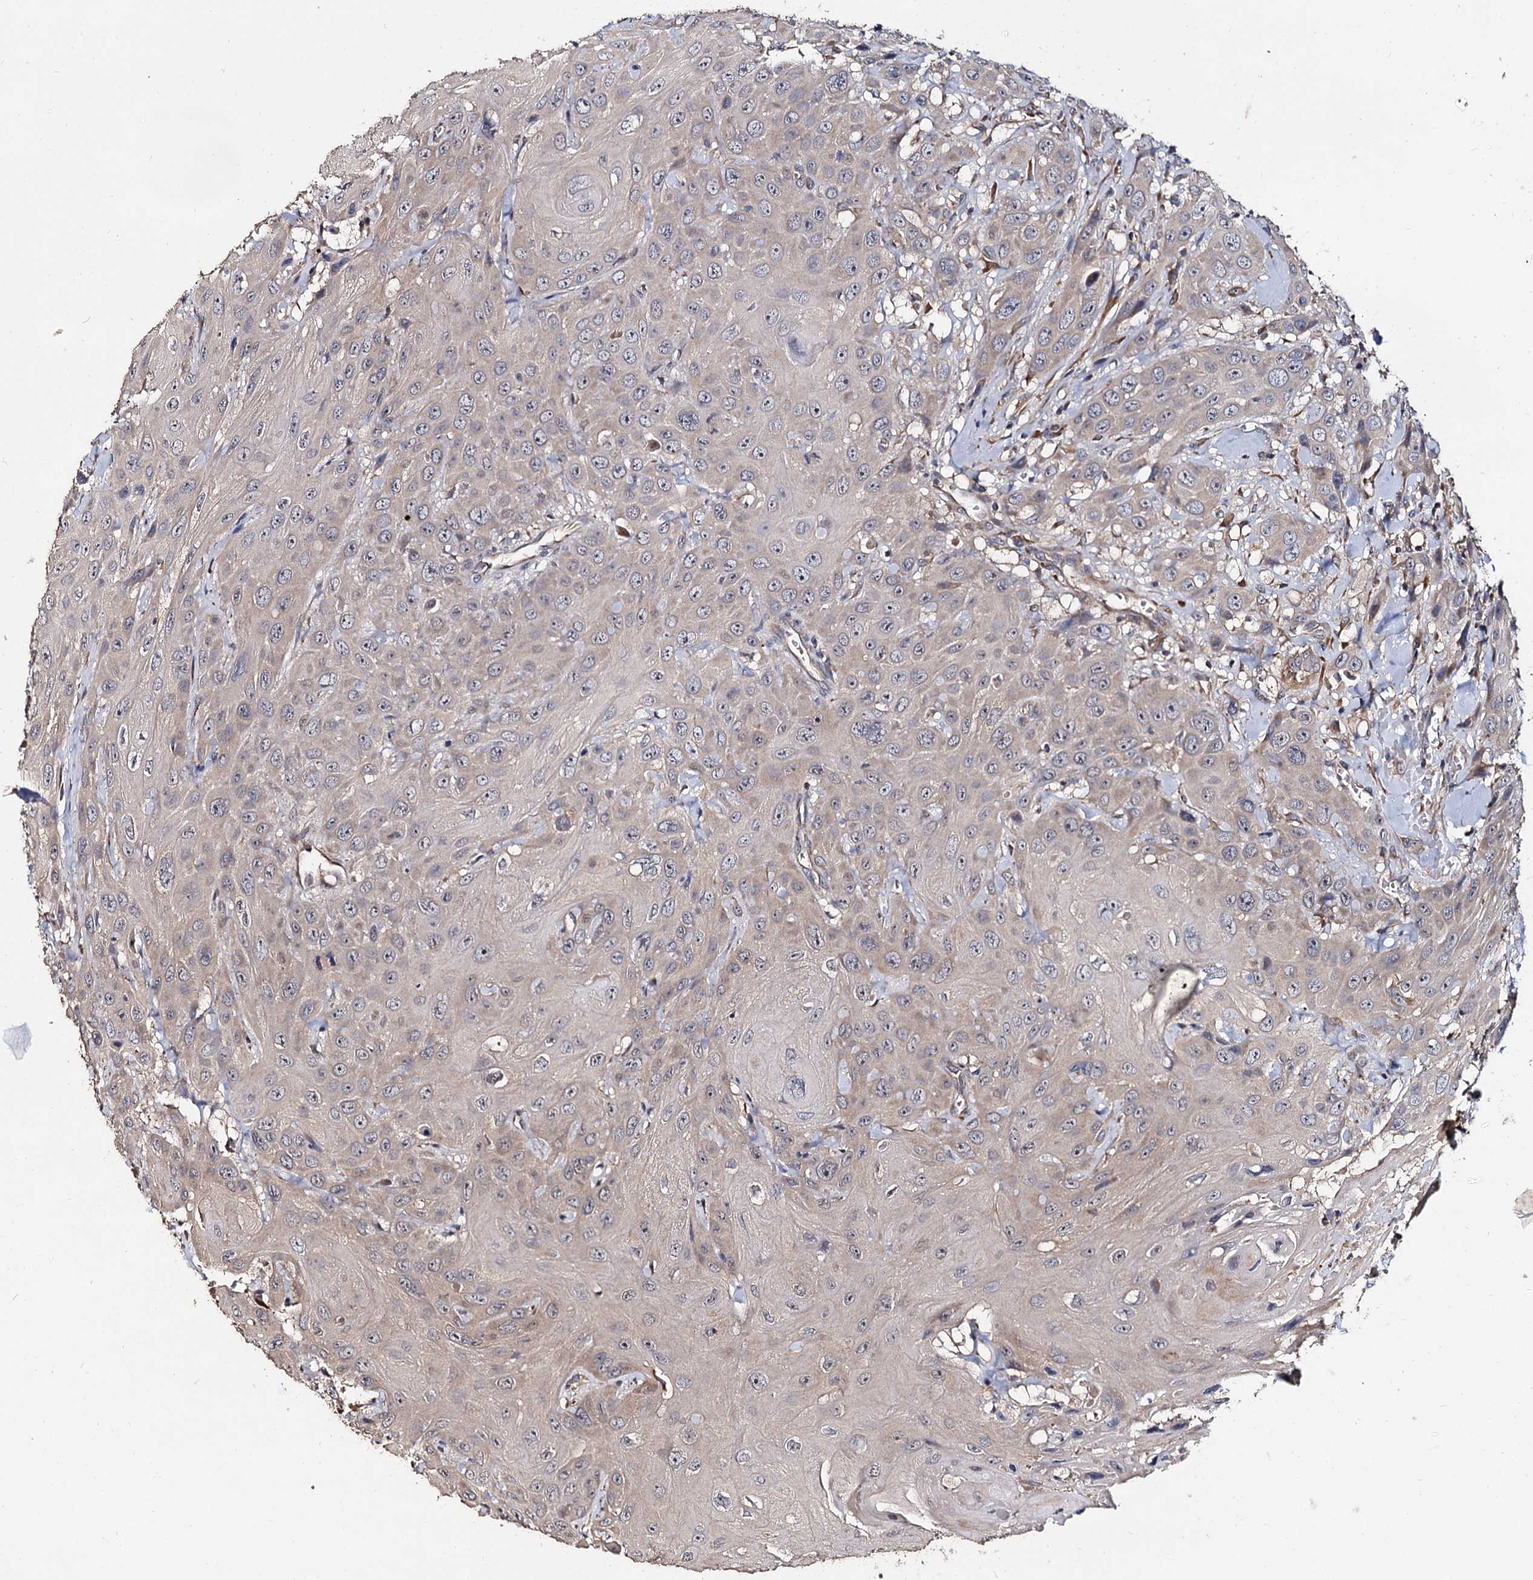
{"staining": {"intensity": "weak", "quantity": "25%-75%", "location": "cytoplasmic/membranous"}, "tissue": "head and neck cancer", "cell_type": "Tumor cells", "image_type": "cancer", "snomed": [{"axis": "morphology", "description": "Squamous cell carcinoma, NOS"}, {"axis": "topography", "description": "Head-Neck"}], "caption": "Immunohistochemistry of squamous cell carcinoma (head and neck) shows low levels of weak cytoplasmic/membranous staining in about 25%-75% of tumor cells.", "gene": "WWC3", "patient": {"sex": "male", "age": 81}}